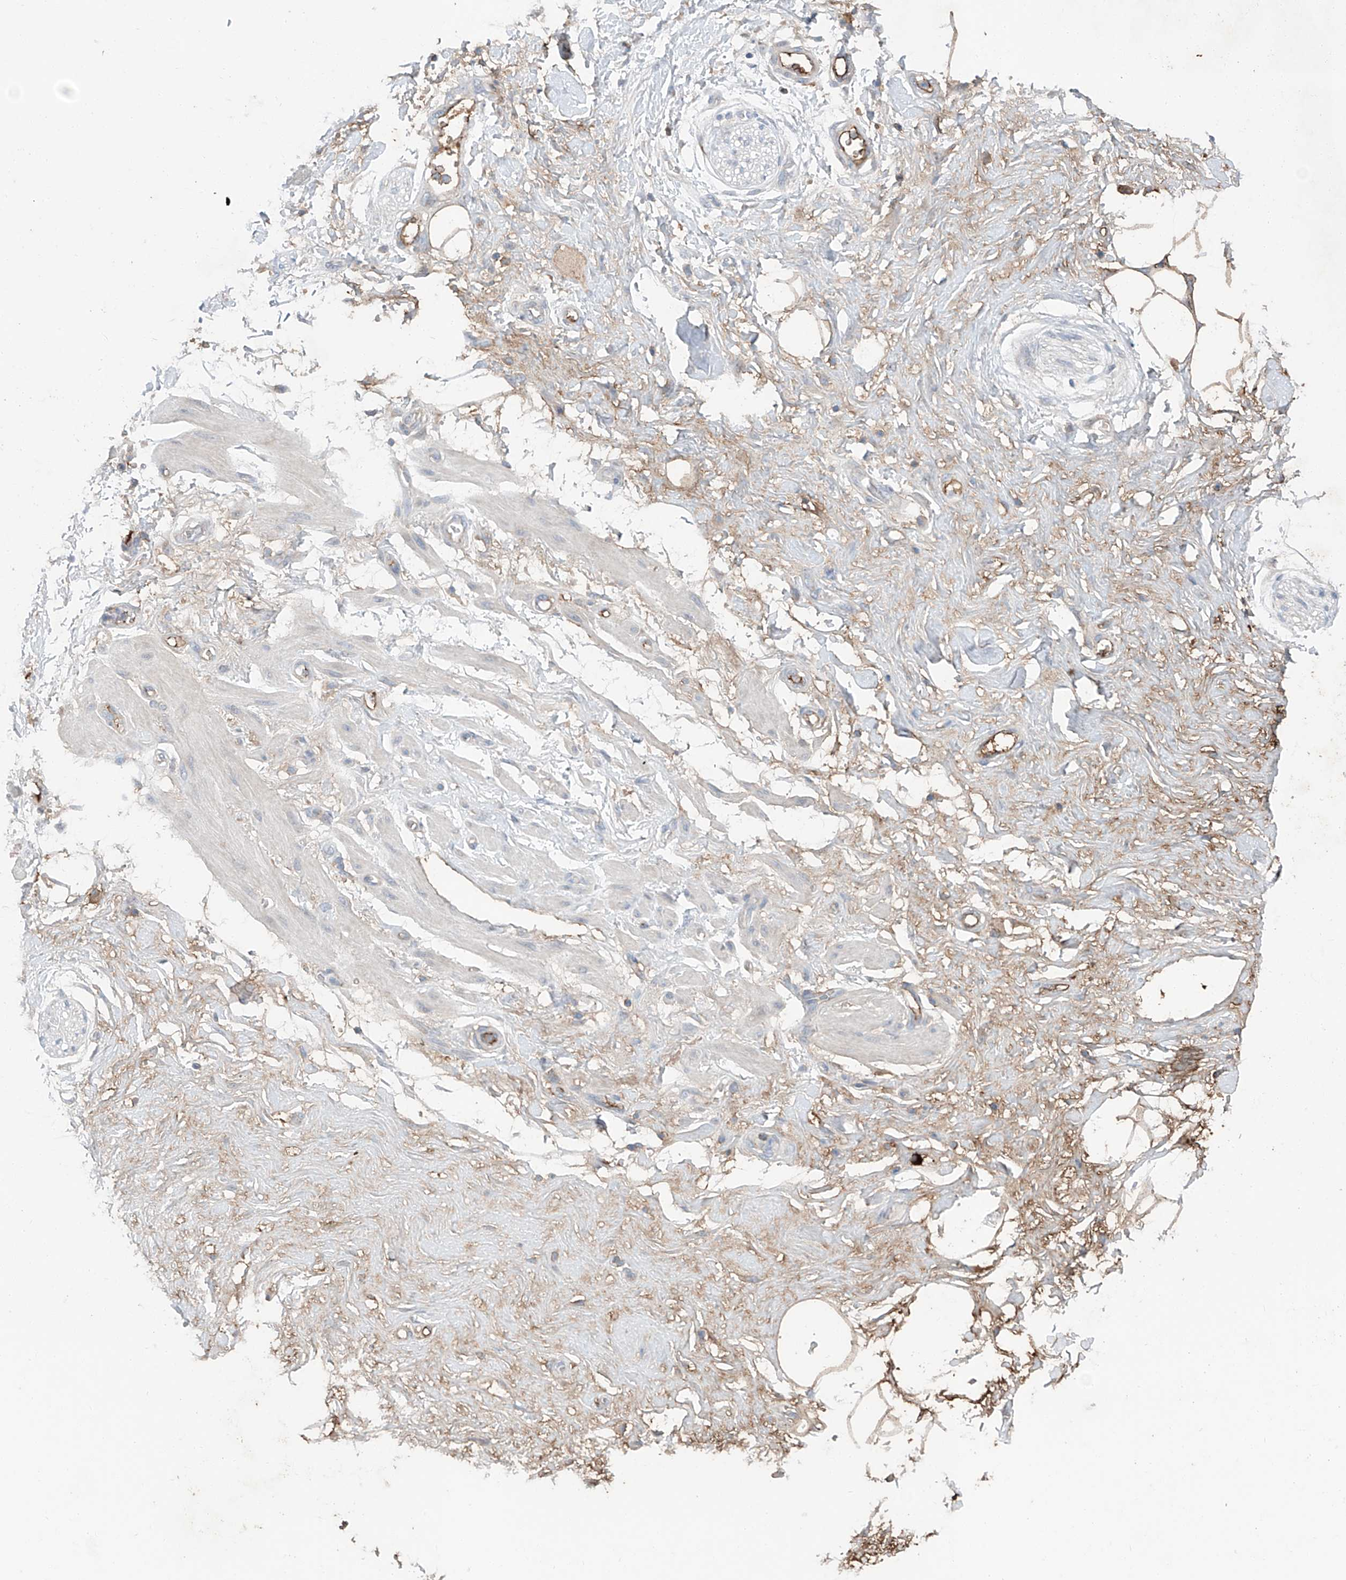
{"staining": {"intensity": "moderate", "quantity": ">75%", "location": "cytoplasmic/membranous"}, "tissue": "adipose tissue", "cell_type": "Adipocytes", "image_type": "normal", "snomed": [{"axis": "morphology", "description": "Normal tissue, NOS"}, {"axis": "morphology", "description": "Adenocarcinoma, NOS"}, {"axis": "topography", "description": "Pancreas"}, {"axis": "topography", "description": "Peripheral nerve tissue"}], "caption": "Adipose tissue was stained to show a protein in brown. There is medium levels of moderate cytoplasmic/membranous staining in approximately >75% of adipocytes. (Brightfield microscopy of DAB IHC at high magnification).", "gene": "SIX4", "patient": {"sex": "male", "age": 59}}